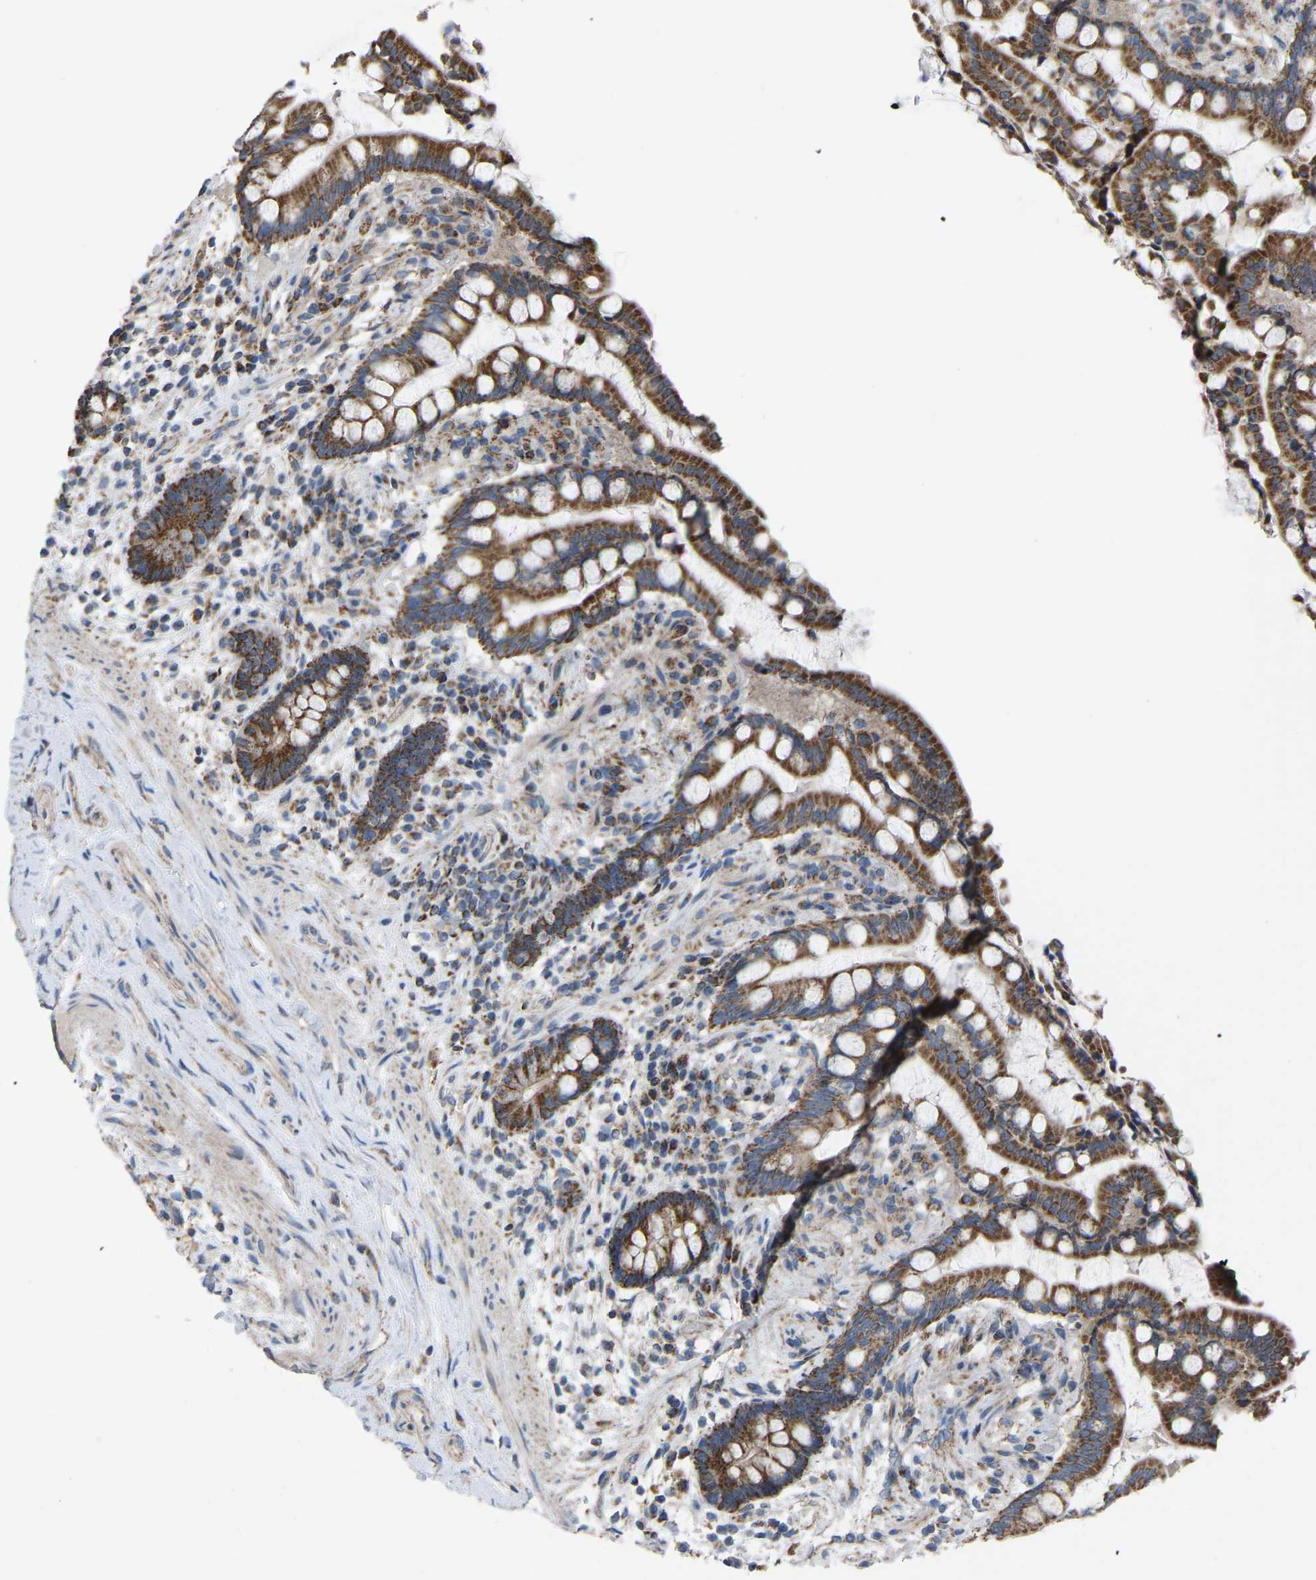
{"staining": {"intensity": "weak", "quantity": ">75%", "location": "cytoplasmic/membranous"}, "tissue": "colon", "cell_type": "Endothelial cells", "image_type": "normal", "snomed": [{"axis": "morphology", "description": "Normal tissue, NOS"}, {"axis": "topography", "description": "Colon"}], "caption": "Immunohistochemical staining of unremarkable colon displays >75% levels of weak cytoplasmic/membranous protein staining in about >75% of endothelial cells.", "gene": "BCL10", "patient": {"sex": "male", "age": 73}}